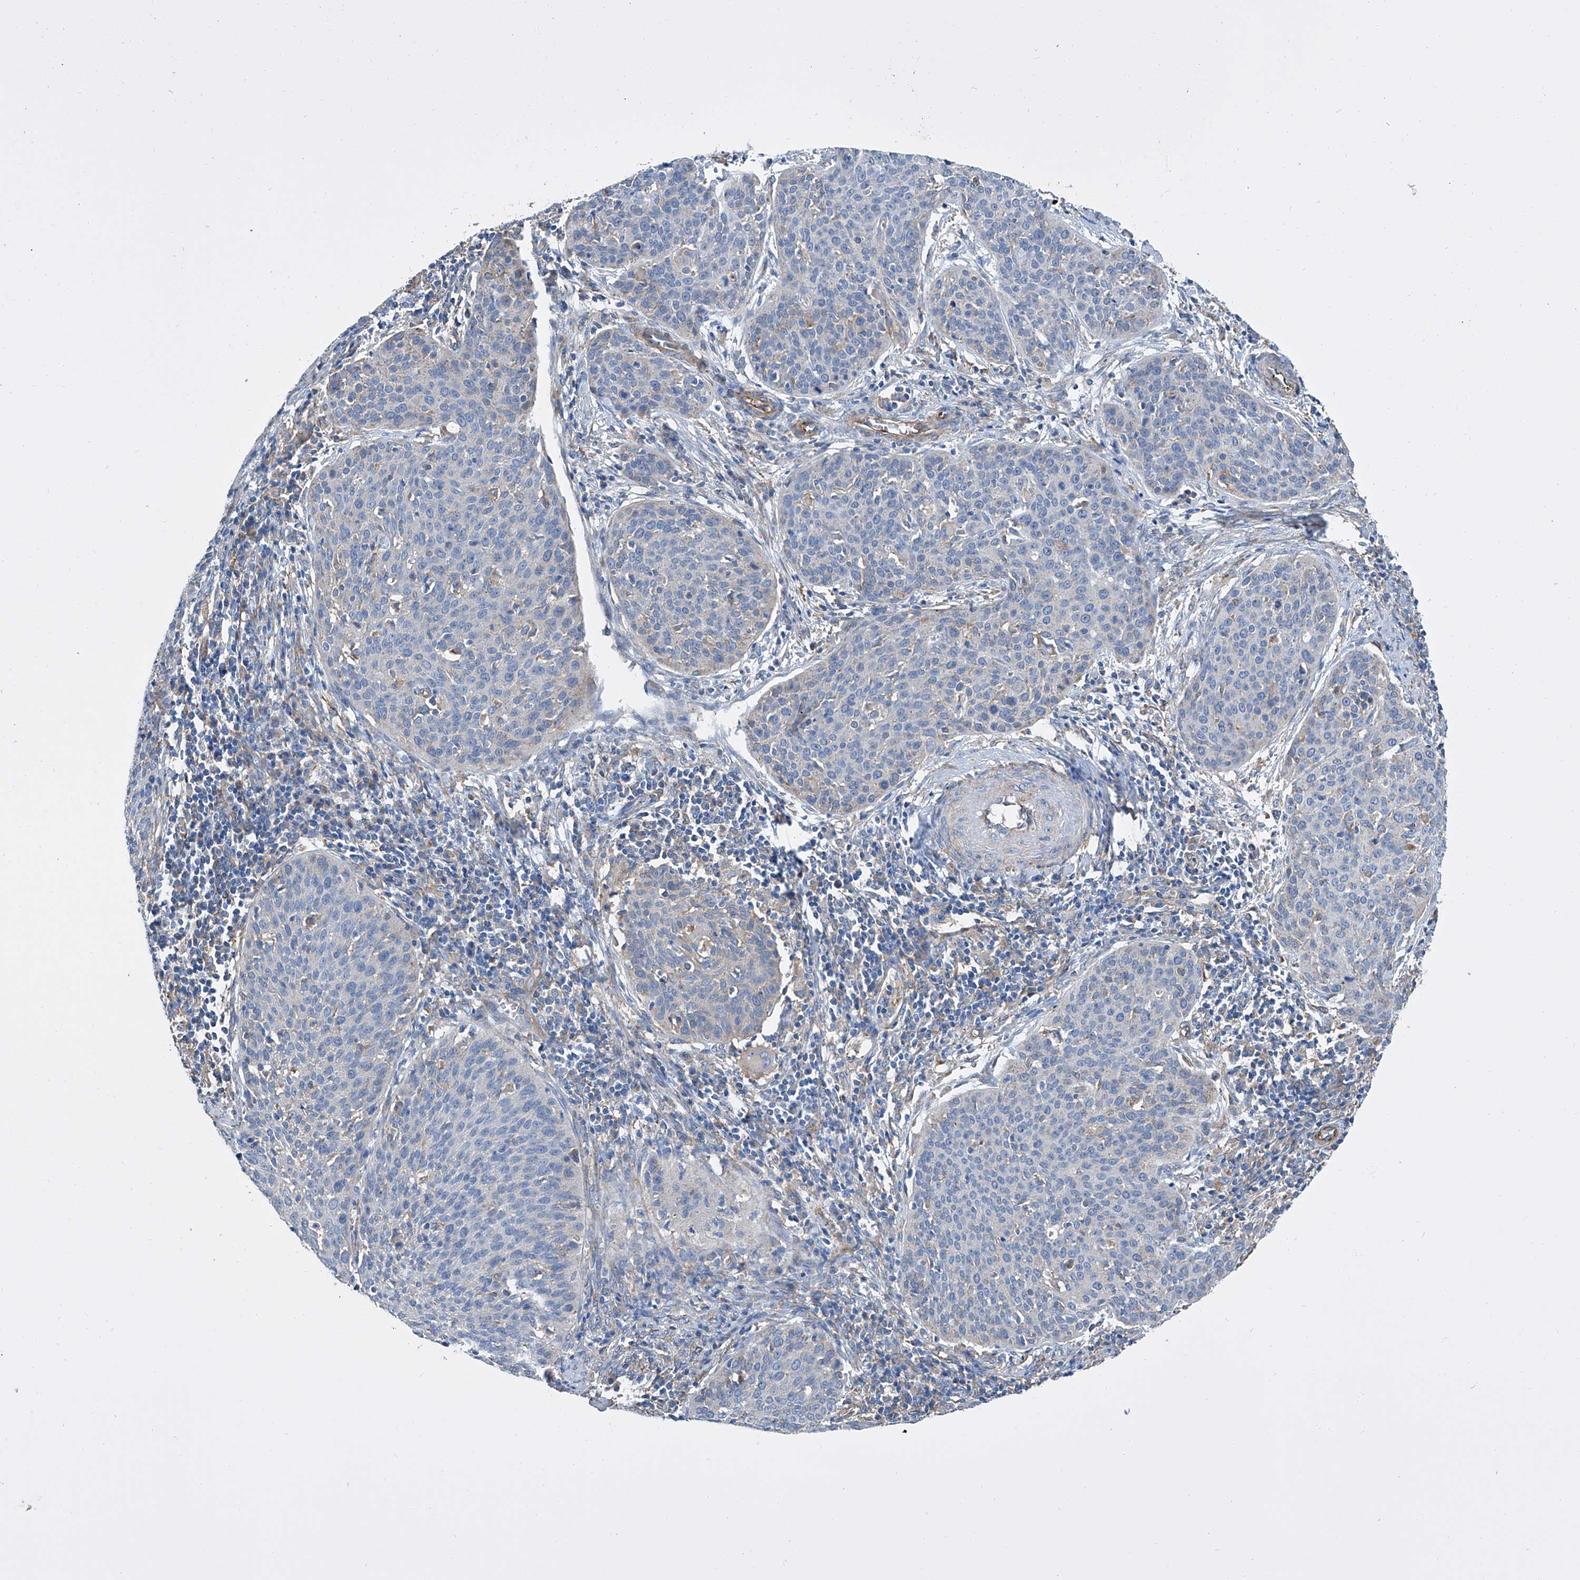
{"staining": {"intensity": "negative", "quantity": "none", "location": "none"}, "tissue": "cervical cancer", "cell_type": "Tumor cells", "image_type": "cancer", "snomed": [{"axis": "morphology", "description": "Squamous cell carcinoma, NOS"}, {"axis": "topography", "description": "Cervix"}], "caption": "IHC image of squamous cell carcinoma (cervical) stained for a protein (brown), which shows no staining in tumor cells.", "gene": "GPT", "patient": {"sex": "female", "age": 38}}